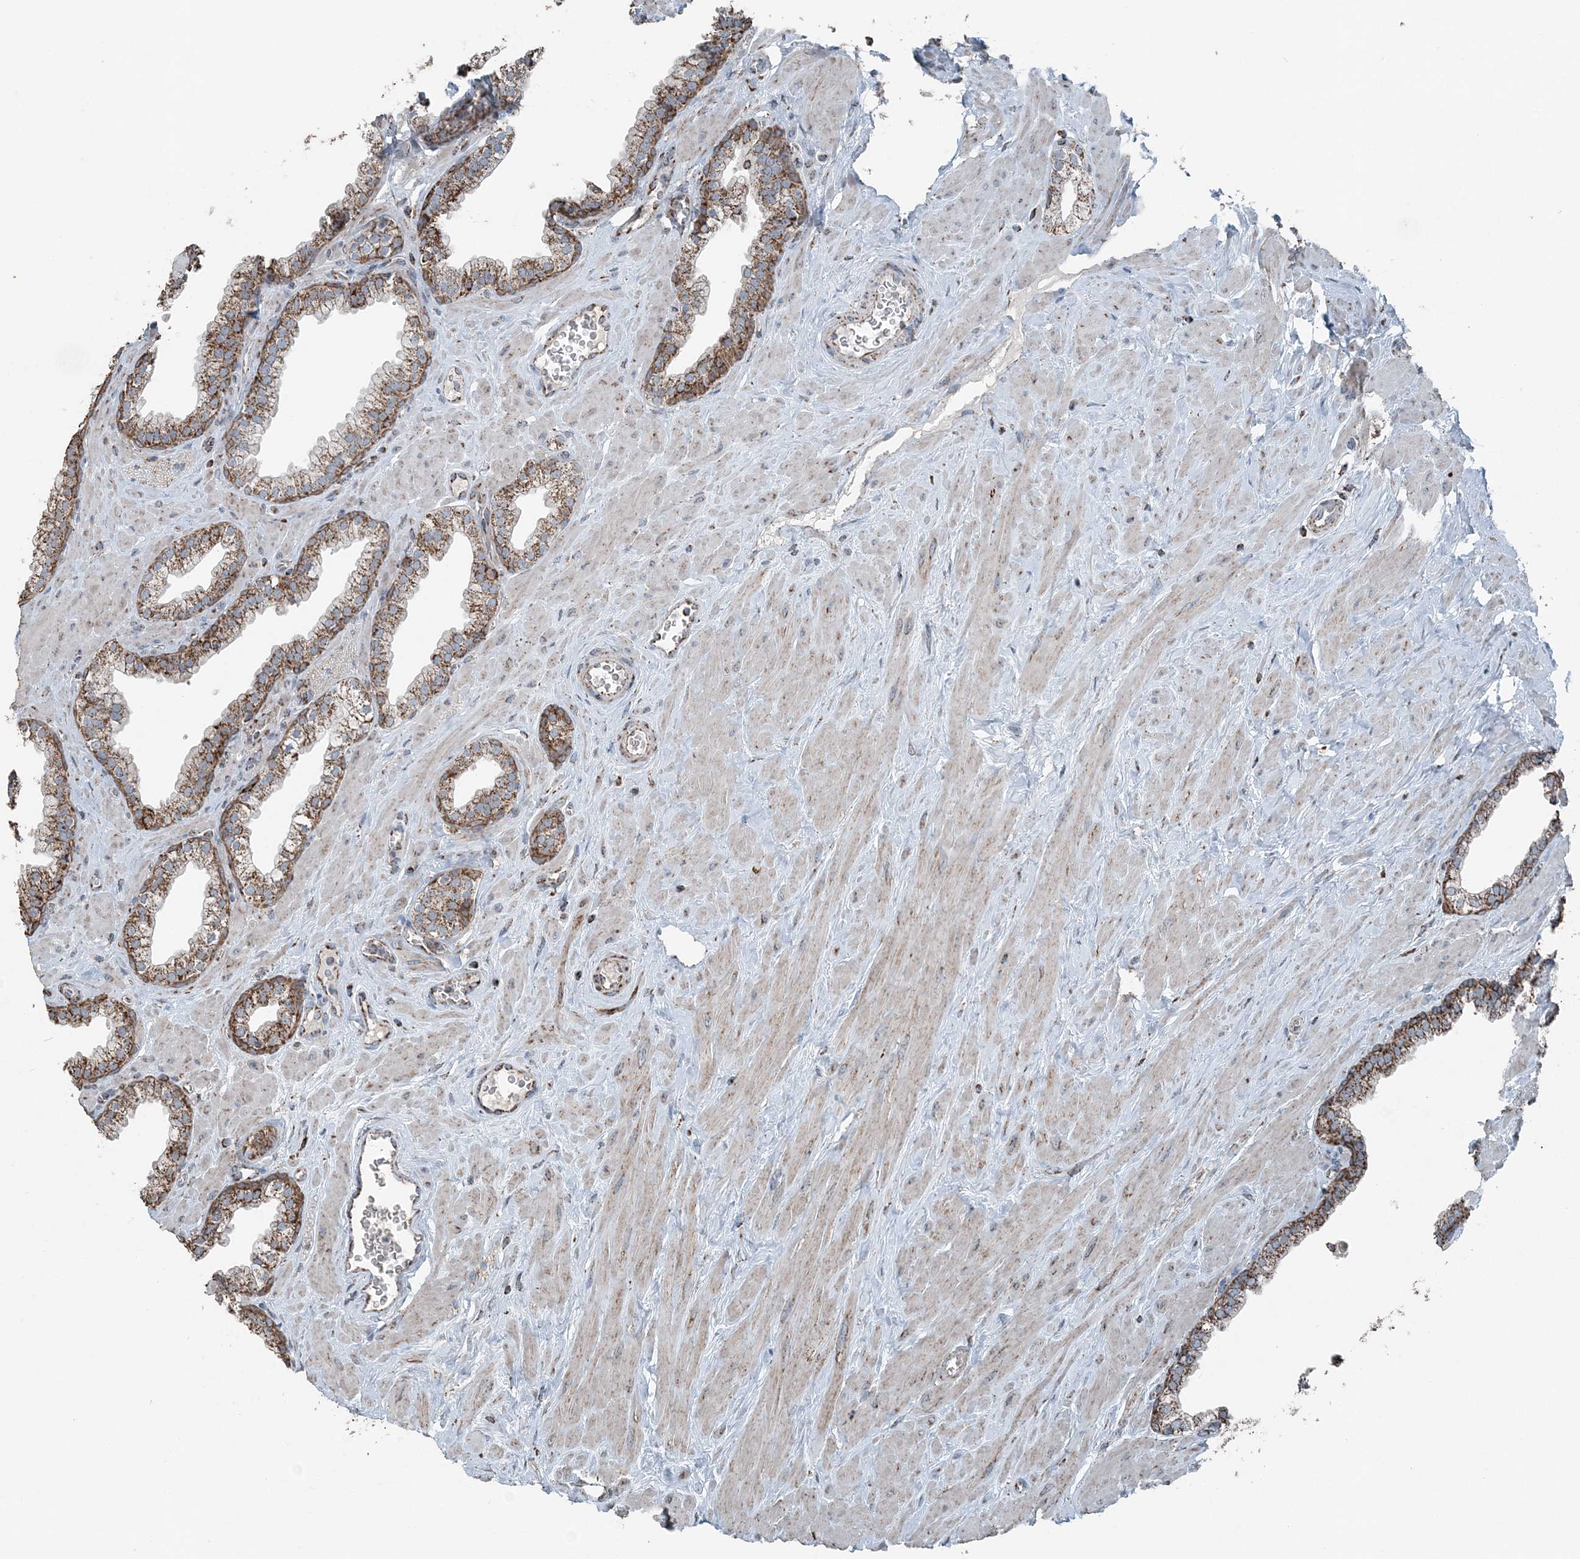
{"staining": {"intensity": "strong", "quantity": ">75%", "location": "cytoplasmic/membranous"}, "tissue": "prostate", "cell_type": "Glandular cells", "image_type": "normal", "snomed": [{"axis": "morphology", "description": "Normal tissue, NOS"}, {"axis": "morphology", "description": "Urothelial carcinoma, Low grade"}, {"axis": "topography", "description": "Urinary bladder"}, {"axis": "topography", "description": "Prostate"}], "caption": "Strong cytoplasmic/membranous positivity is identified in approximately >75% of glandular cells in unremarkable prostate. (IHC, brightfield microscopy, high magnification).", "gene": "SUCLG1", "patient": {"sex": "male", "age": 60}}